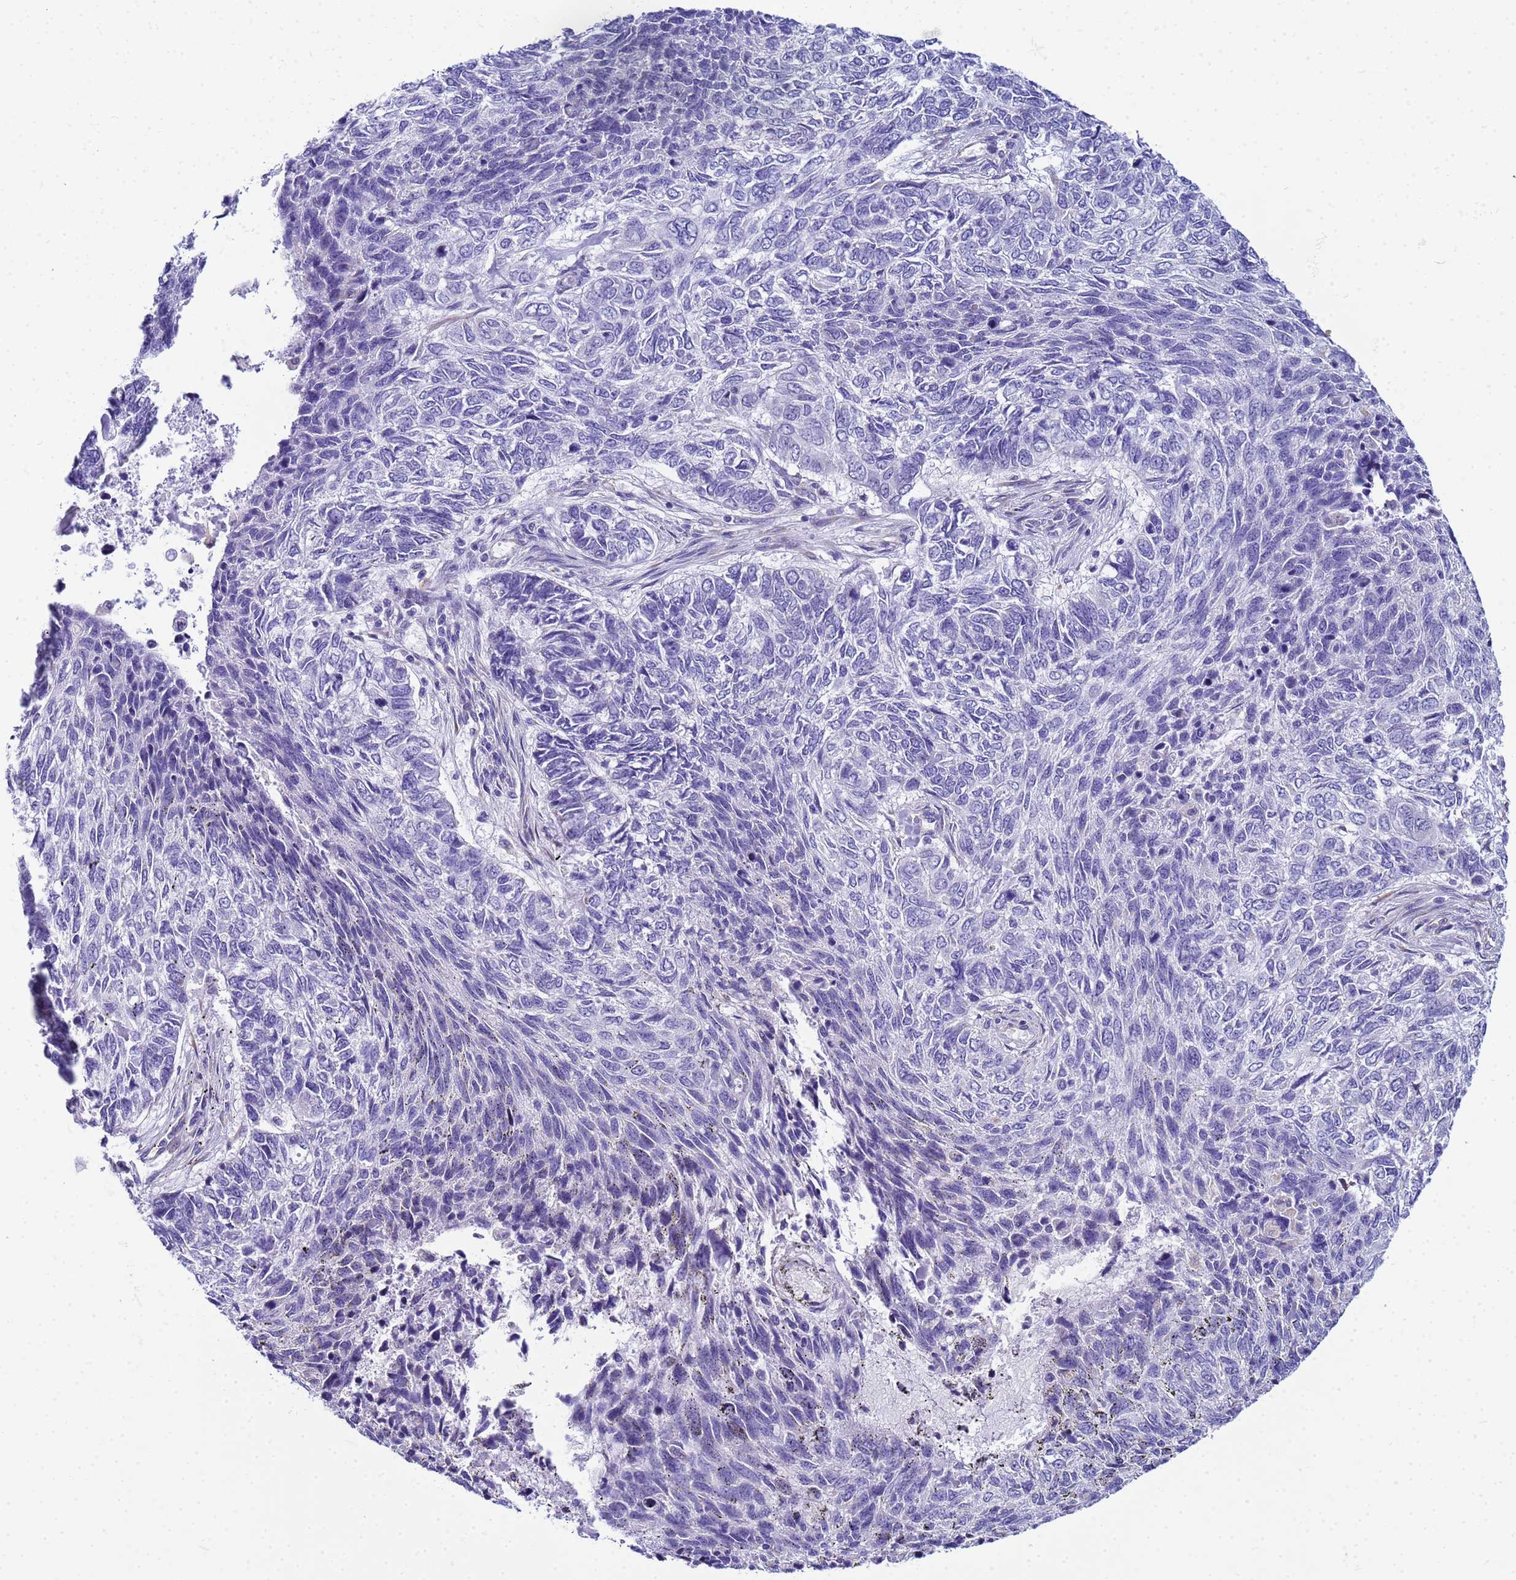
{"staining": {"intensity": "negative", "quantity": "none", "location": "none"}, "tissue": "skin cancer", "cell_type": "Tumor cells", "image_type": "cancer", "snomed": [{"axis": "morphology", "description": "Basal cell carcinoma"}, {"axis": "topography", "description": "Skin"}], "caption": "Tumor cells are negative for brown protein staining in basal cell carcinoma (skin). (Stains: DAB (3,3'-diaminobenzidine) immunohistochemistry (IHC) with hematoxylin counter stain, Microscopy: brightfield microscopy at high magnification).", "gene": "UBXN2B", "patient": {"sex": "female", "age": 65}}